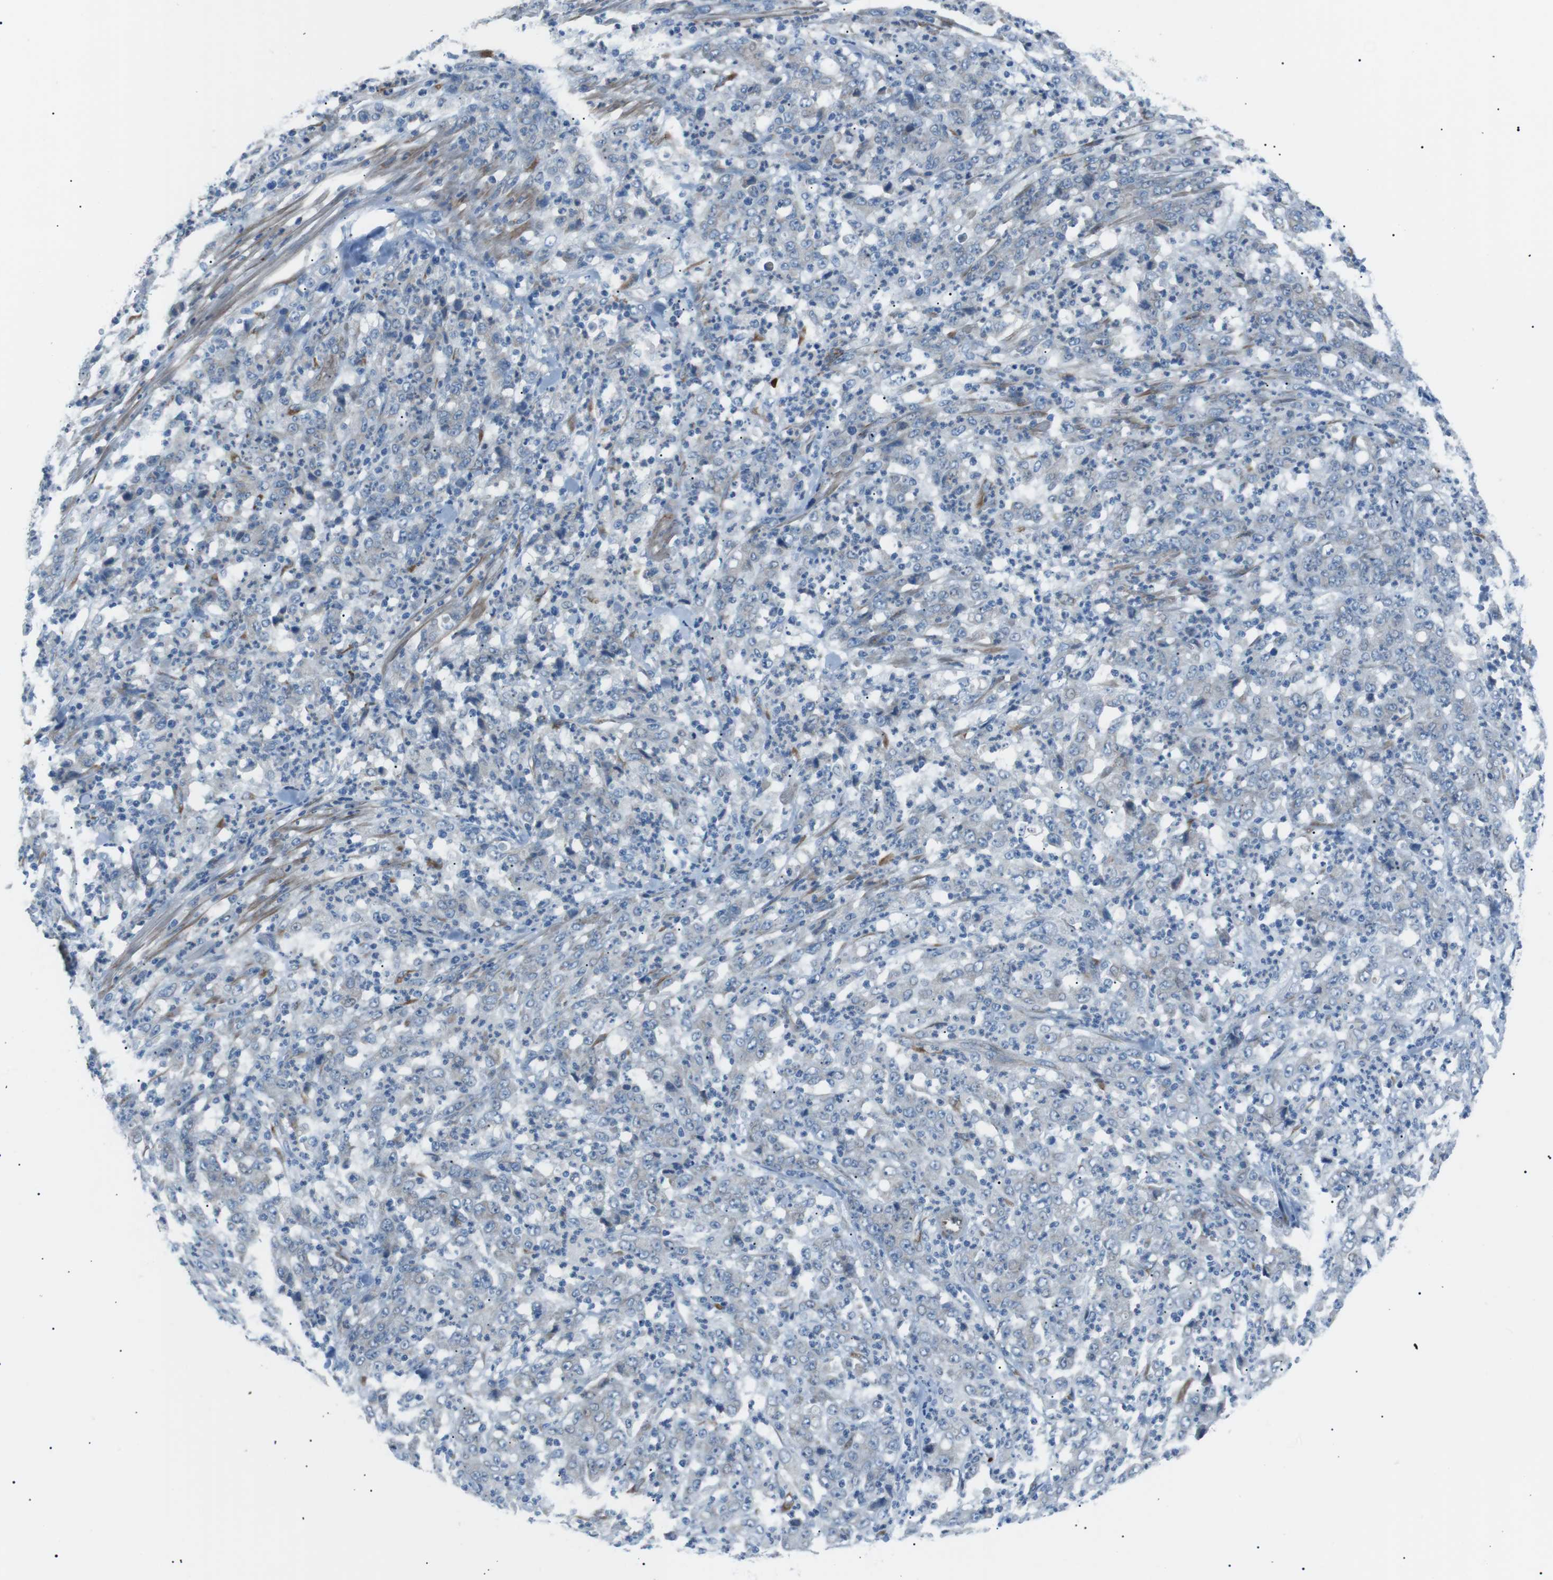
{"staining": {"intensity": "negative", "quantity": "none", "location": "none"}, "tissue": "stomach cancer", "cell_type": "Tumor cells", "image_type": "cancer", "snomed": [{"axis": "morphology", "description": "Adenocarcinoma, NOS"}, {"axis": "topography", "description": "Stomach, lower"}], "caption": "This micrograph is of adenocarcinoma (stomach) stained with immunohistochemistry to label a protein in brown with the nuclei are counter-stained blue. There is no expression in tumor cells. Brightfield microscopy of immunohistochemistry (IHC) stained with DAB (3,3'-diaminobenzidine) (brown) and hematoxylin (blue), captured at high magnification.", "gene": "MTARC2", "patient": {"sex": "female", "age": 71}}